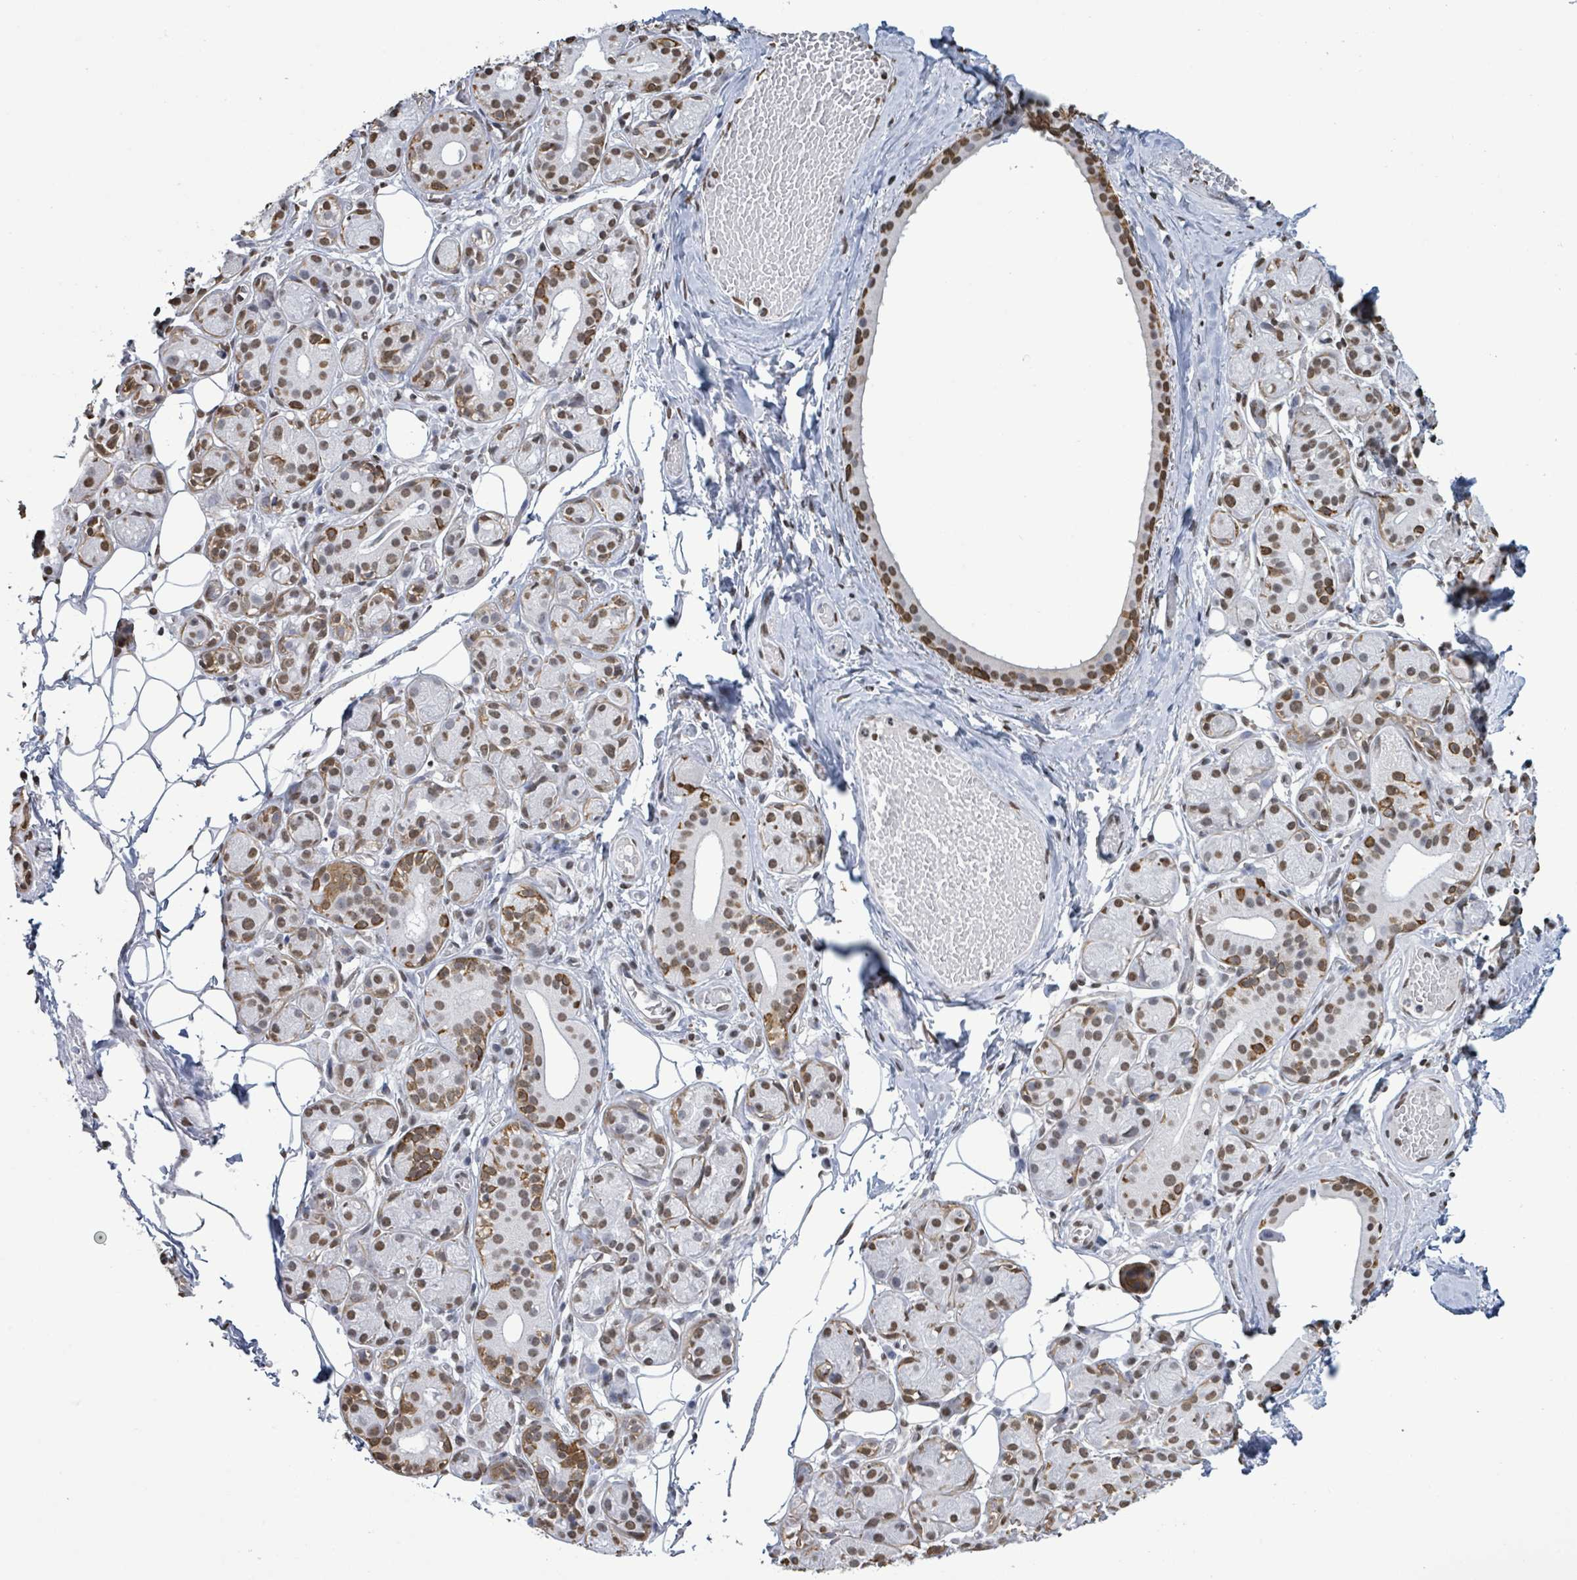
{"staining": {"intensity": "moderate", "quantity": ">75%", "location": "cytoplasmic/membranous,nuclear"}, "tissue": "salivary gland", "cell_type": "Glandular cells", "image_type": "normal", "snomed": [{"axis": "morphology", "description": "Normal tissue, NOS"}, {"axis": "topography", "description": "Salivary gland"}], "caption": "Immunohistochemistry (IHC) of normal human salivary gland displays medium levels of moderate cytoplasmic/membranous,nuclear expression in approximately >75% of glandular cells. The protein is shown in brown color, while the nuclei are stained blue.", "gene": "SAMD14", "patient": {"sex": "male", "age": 82}}